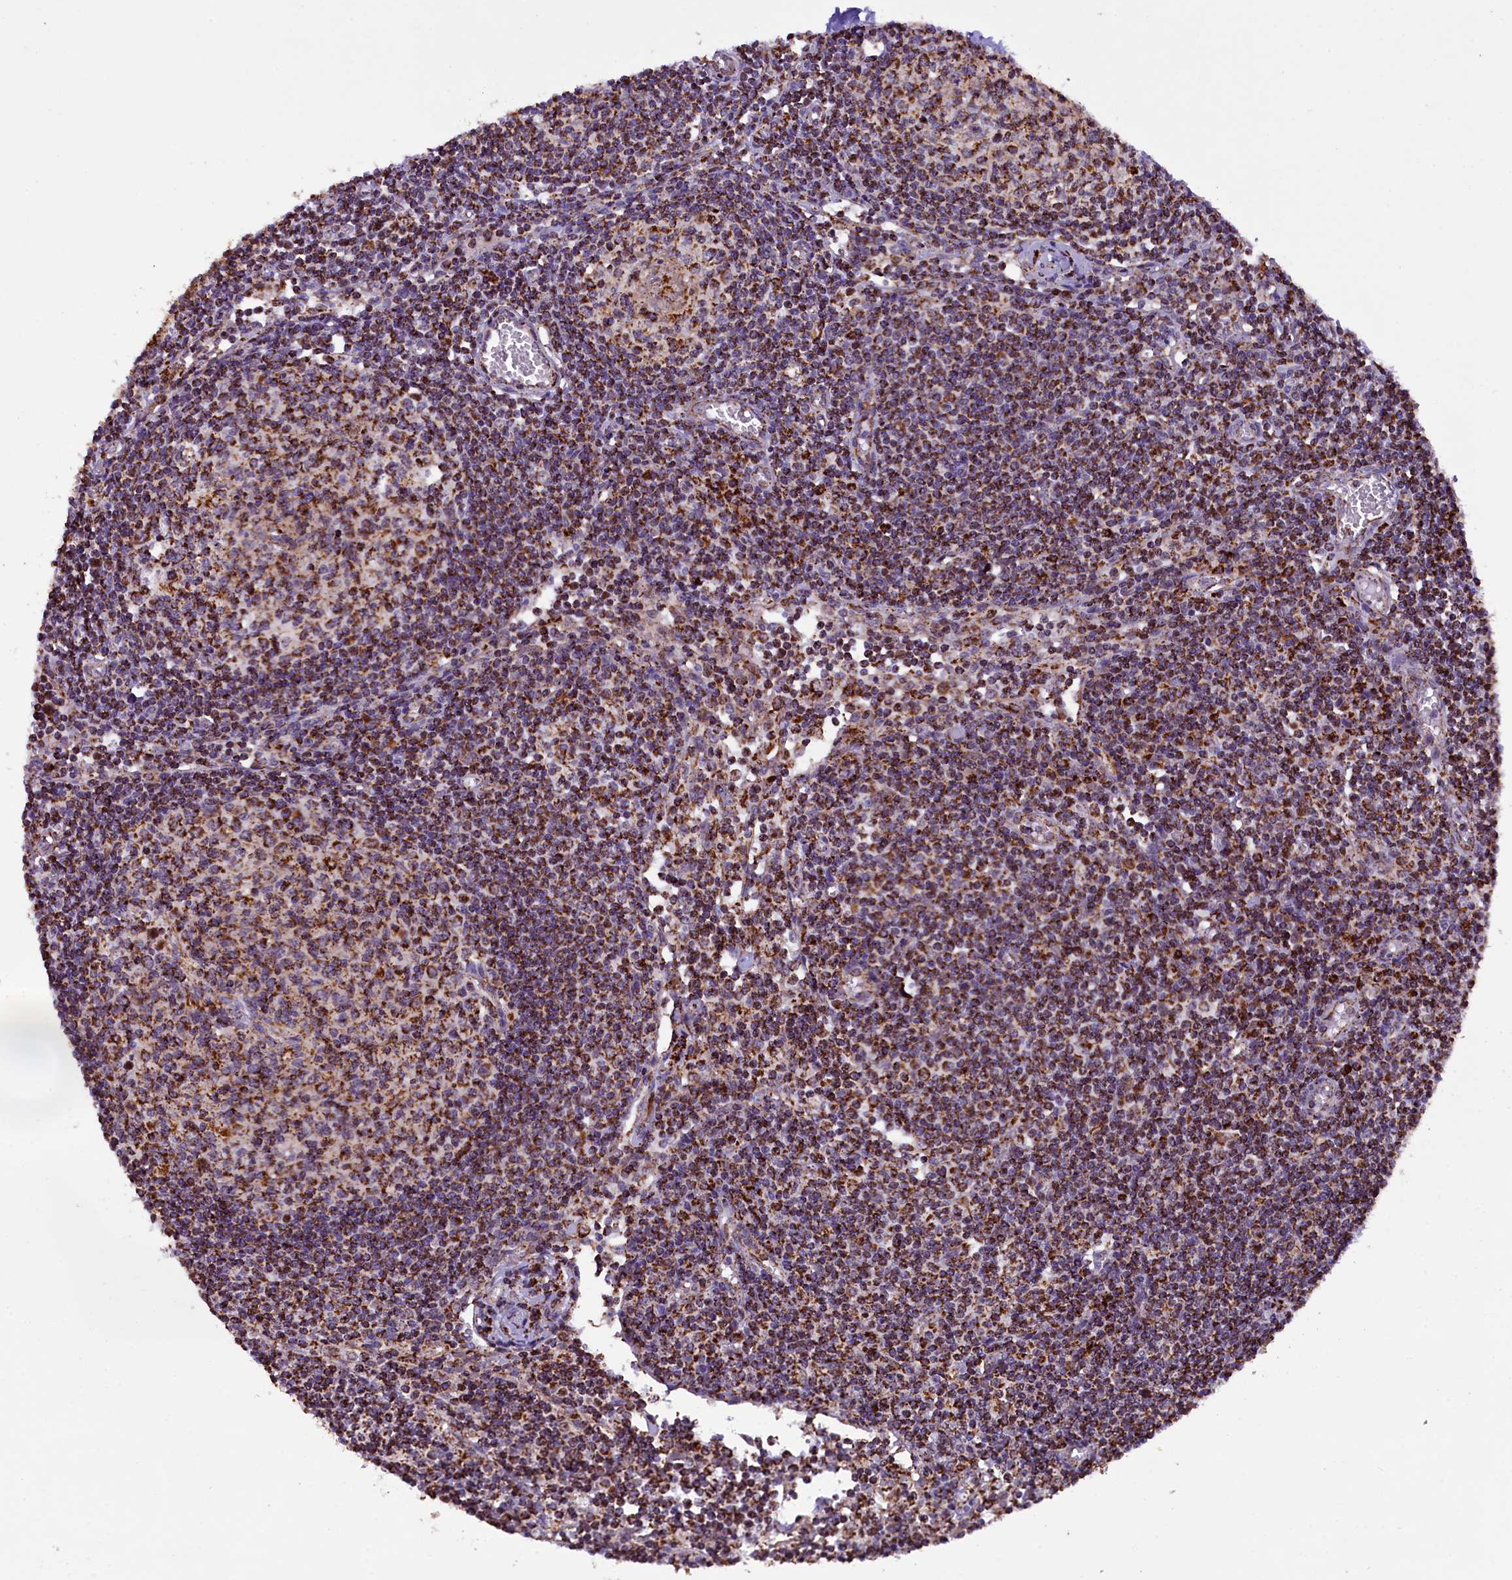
{"staining": {"intensity": "strong", "quantity": ">75%", "location": "cytoplasmic/membranous"}, "tissue": "lymph node", "cell_type": "Germinal center cells", "image_type": "normal", "snomed": [{"axis": "morphology", "description": "Normal tissue, NOS"}, {"axis": "topography", "description": "Lymph node"}], "caption": "A histopathology image showing strong cytoplasmic/membranous positivity in approximately >75% of germinal center cells in normal lymph node, as visualized by brown immunohistochemical staining.", "gene": "KLC2", "patient": {"sex": "female", "age": 55}}